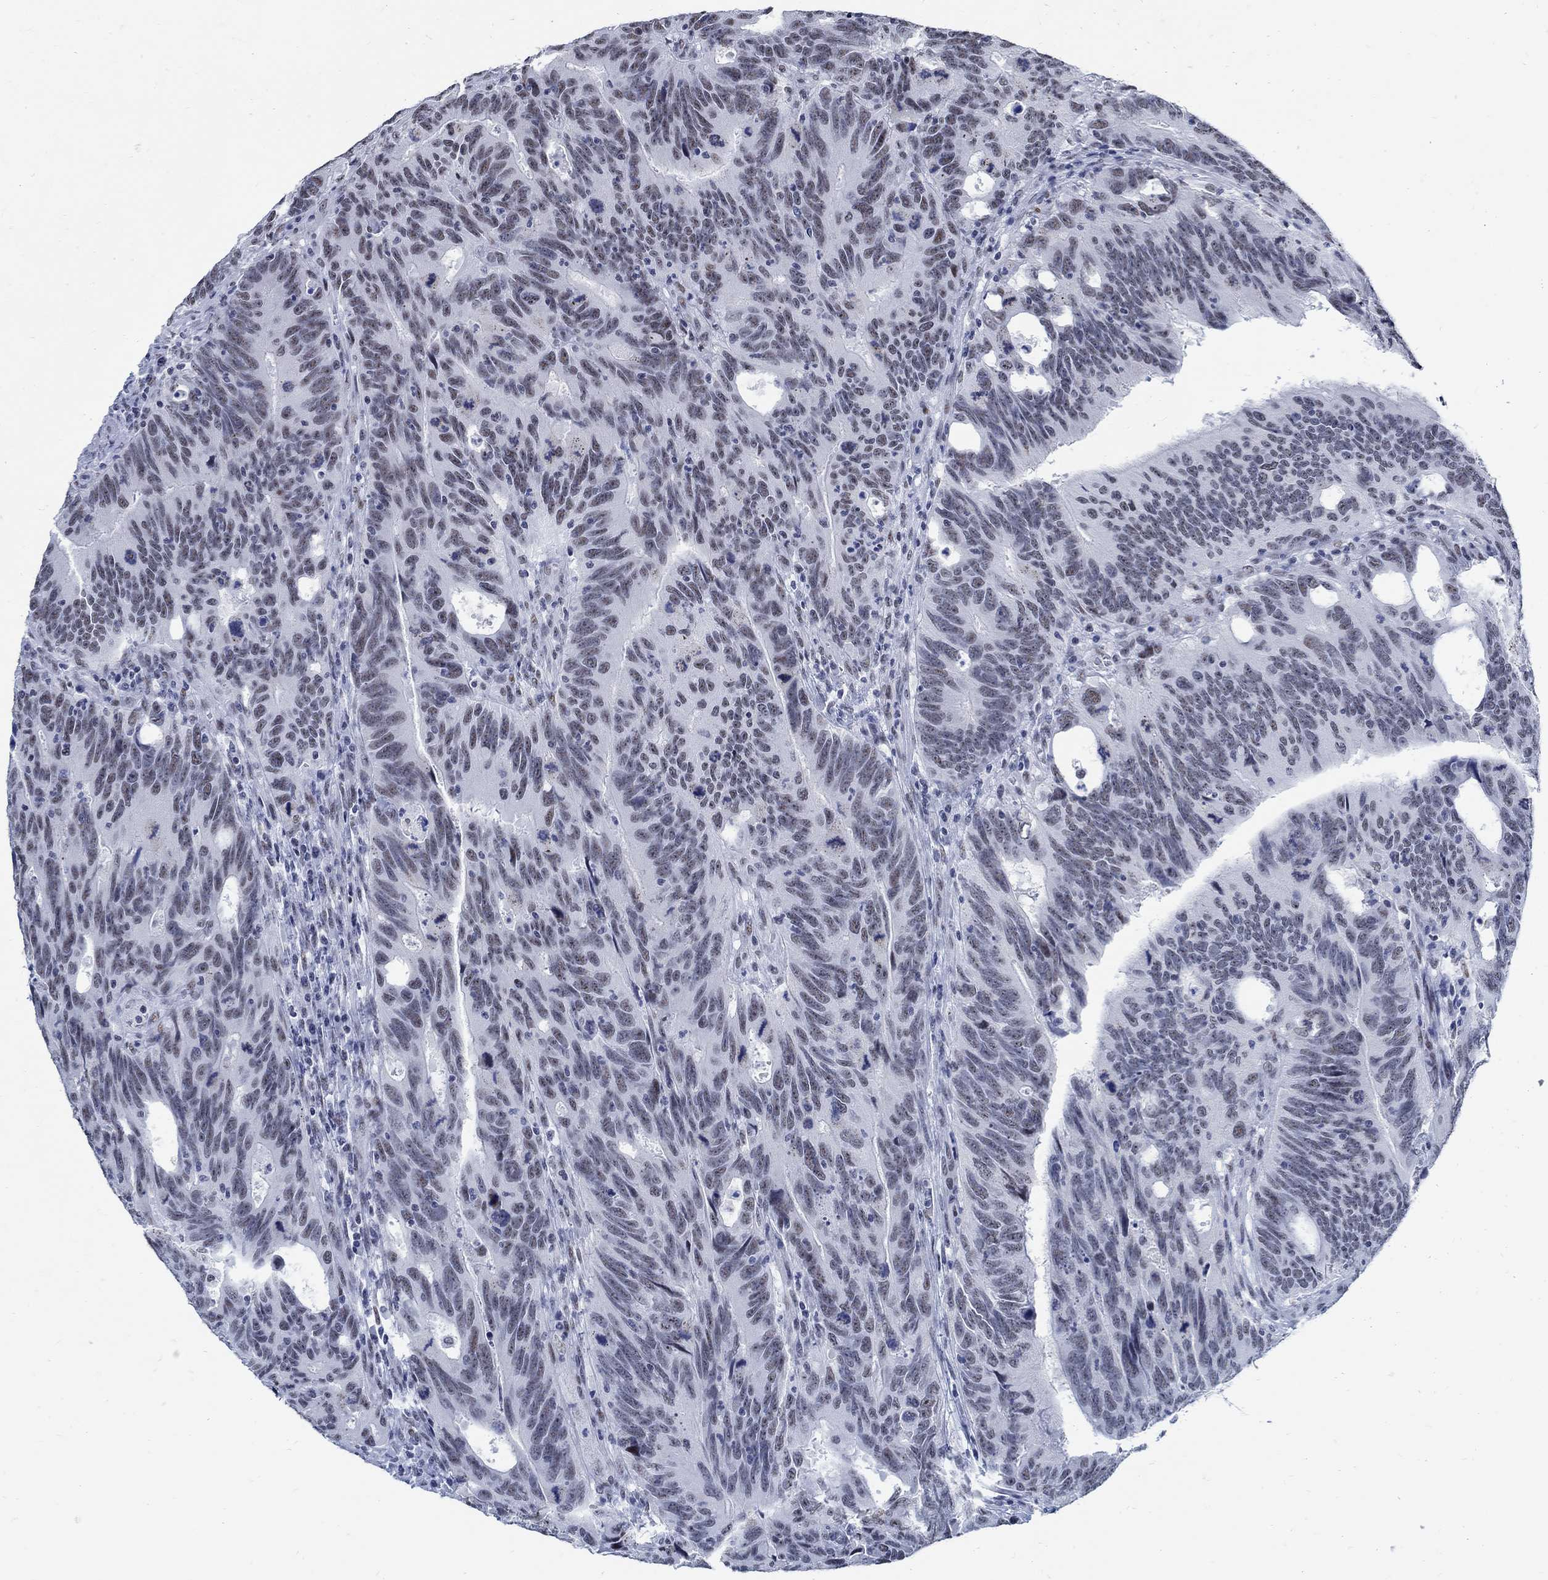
{"staining": {"intensity": "weak", "quantity": "<25%", "location": "nuclear"}, "tissue": "colorectal cancer", "cell_type": "Tumor cells", "image_type": "cancer", "snomed": [{"axis": "morphology", "description": "Adenocarcinoma, NOS"}, {"axis": "topography", "description": "Colon"}], "caption": "Tumor cells are negative for protein expression in human colorectal adenocarcinoma.", "gene": "DLK1", "patient": {"sex": "female", "age": 77}}